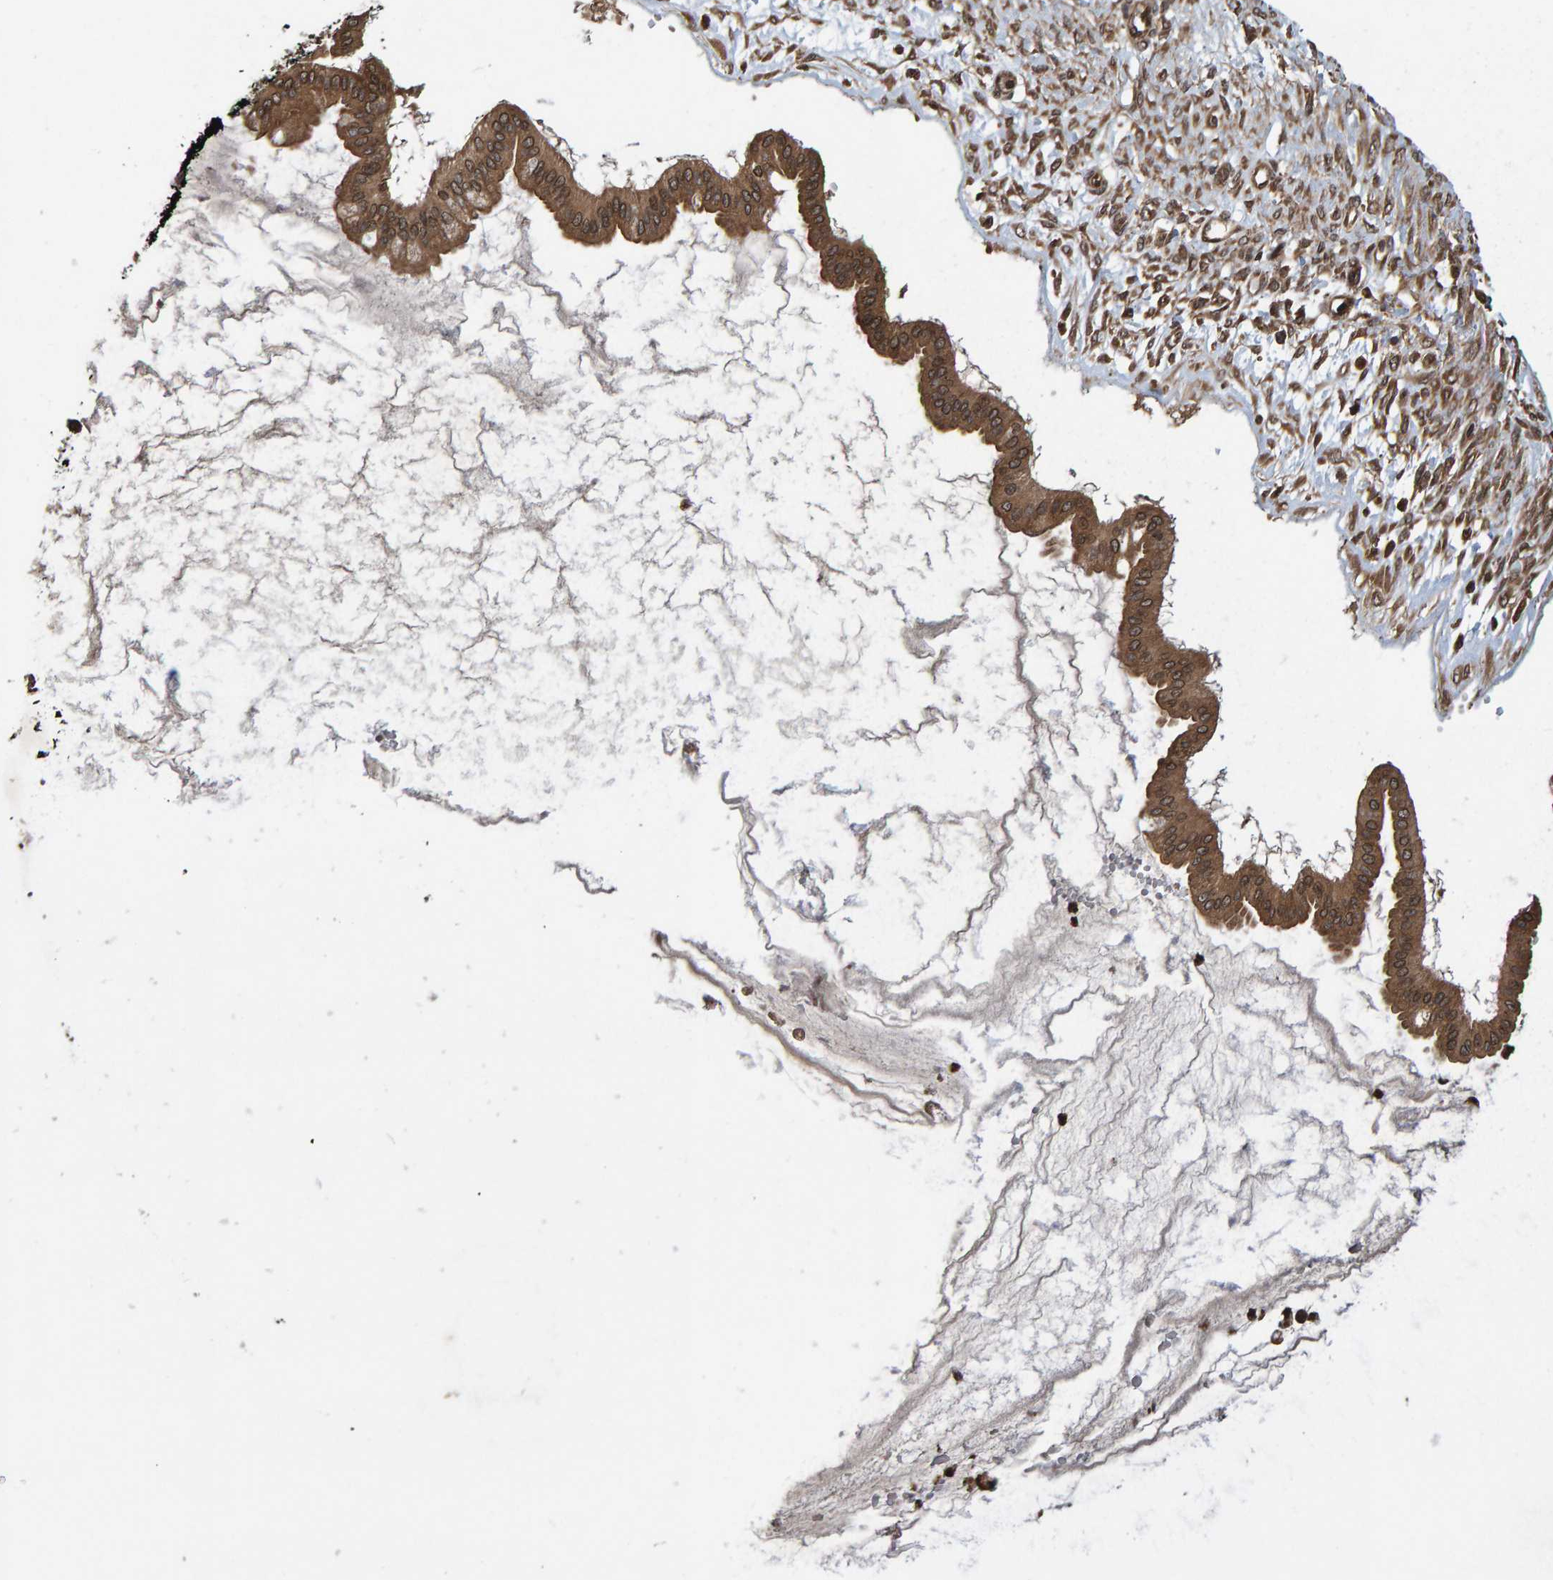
{"staining": {"intensity": "moderate", "quantity": ">75%", "location": "cytoplasmic/membranous"}, "tissue": "ovarian cancer", "cell_type": "Tumor cells", "image_type": "cancer", "snomed": [{"axis": "morphology", "description": "Cystadenocarcinoma, mucinous, NOS"}, {"axis": "topography", "description": "Ovary"}], "caption": "Immunohistochemistry (IHC) (DAB) staining of human ovarian cancer demonstrates moderate cytoplasmic/membranous protein expression in about >75% of tumor cells.", "gene": "GAB2", "patient": {"sex": "female", "age": 73}}